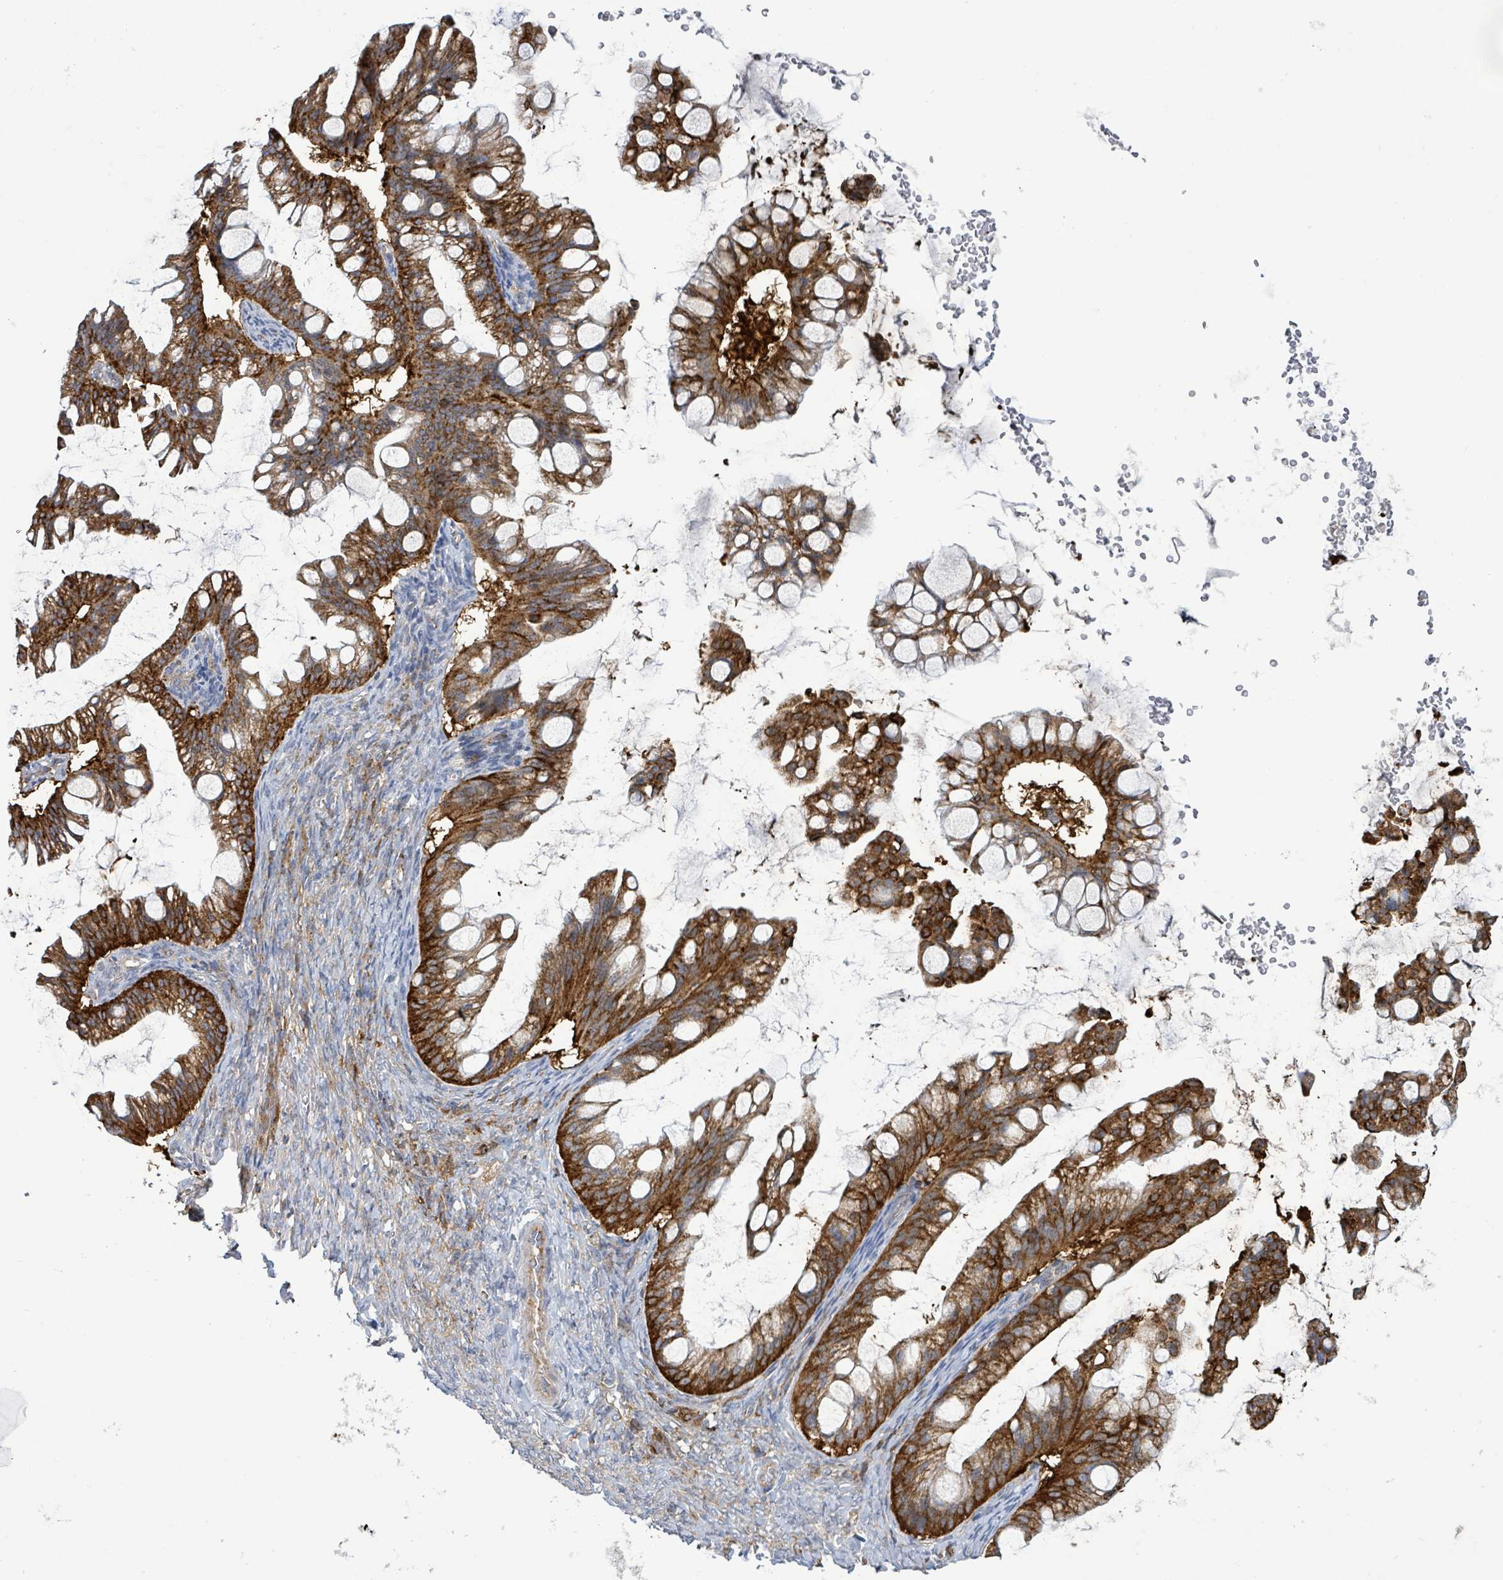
{"staining": {"intensity": "strong", "quantity": ">75%", "location": "cytoplasmic/membranous"}, "tissue": "ovarian cancer", "cell_type": "Tumor cells", "image_type": "cancer", "snomed": [{"axis": "morphology", "description": "Cystadenocarcinoma, mucinous, NOS"}, {"axis": "topography", "description": "Ovary"}], "caption": "Immunohistochemistry staining of ovarian mucinous cystadenocarcinoma, which displays high levels of strong cytoplasmic/membranous positivity in about >75% of tumor cells indicating strong cytoplasmic/membranous protein staining. The staining was performed using DAB (3,3'-diaminobenzidine) (brown) for protein detection and nuclei were counterstained in hematoxylin (blue).", "gene": "EGFL7", "patient": {"sex": "female", "age": 73}}